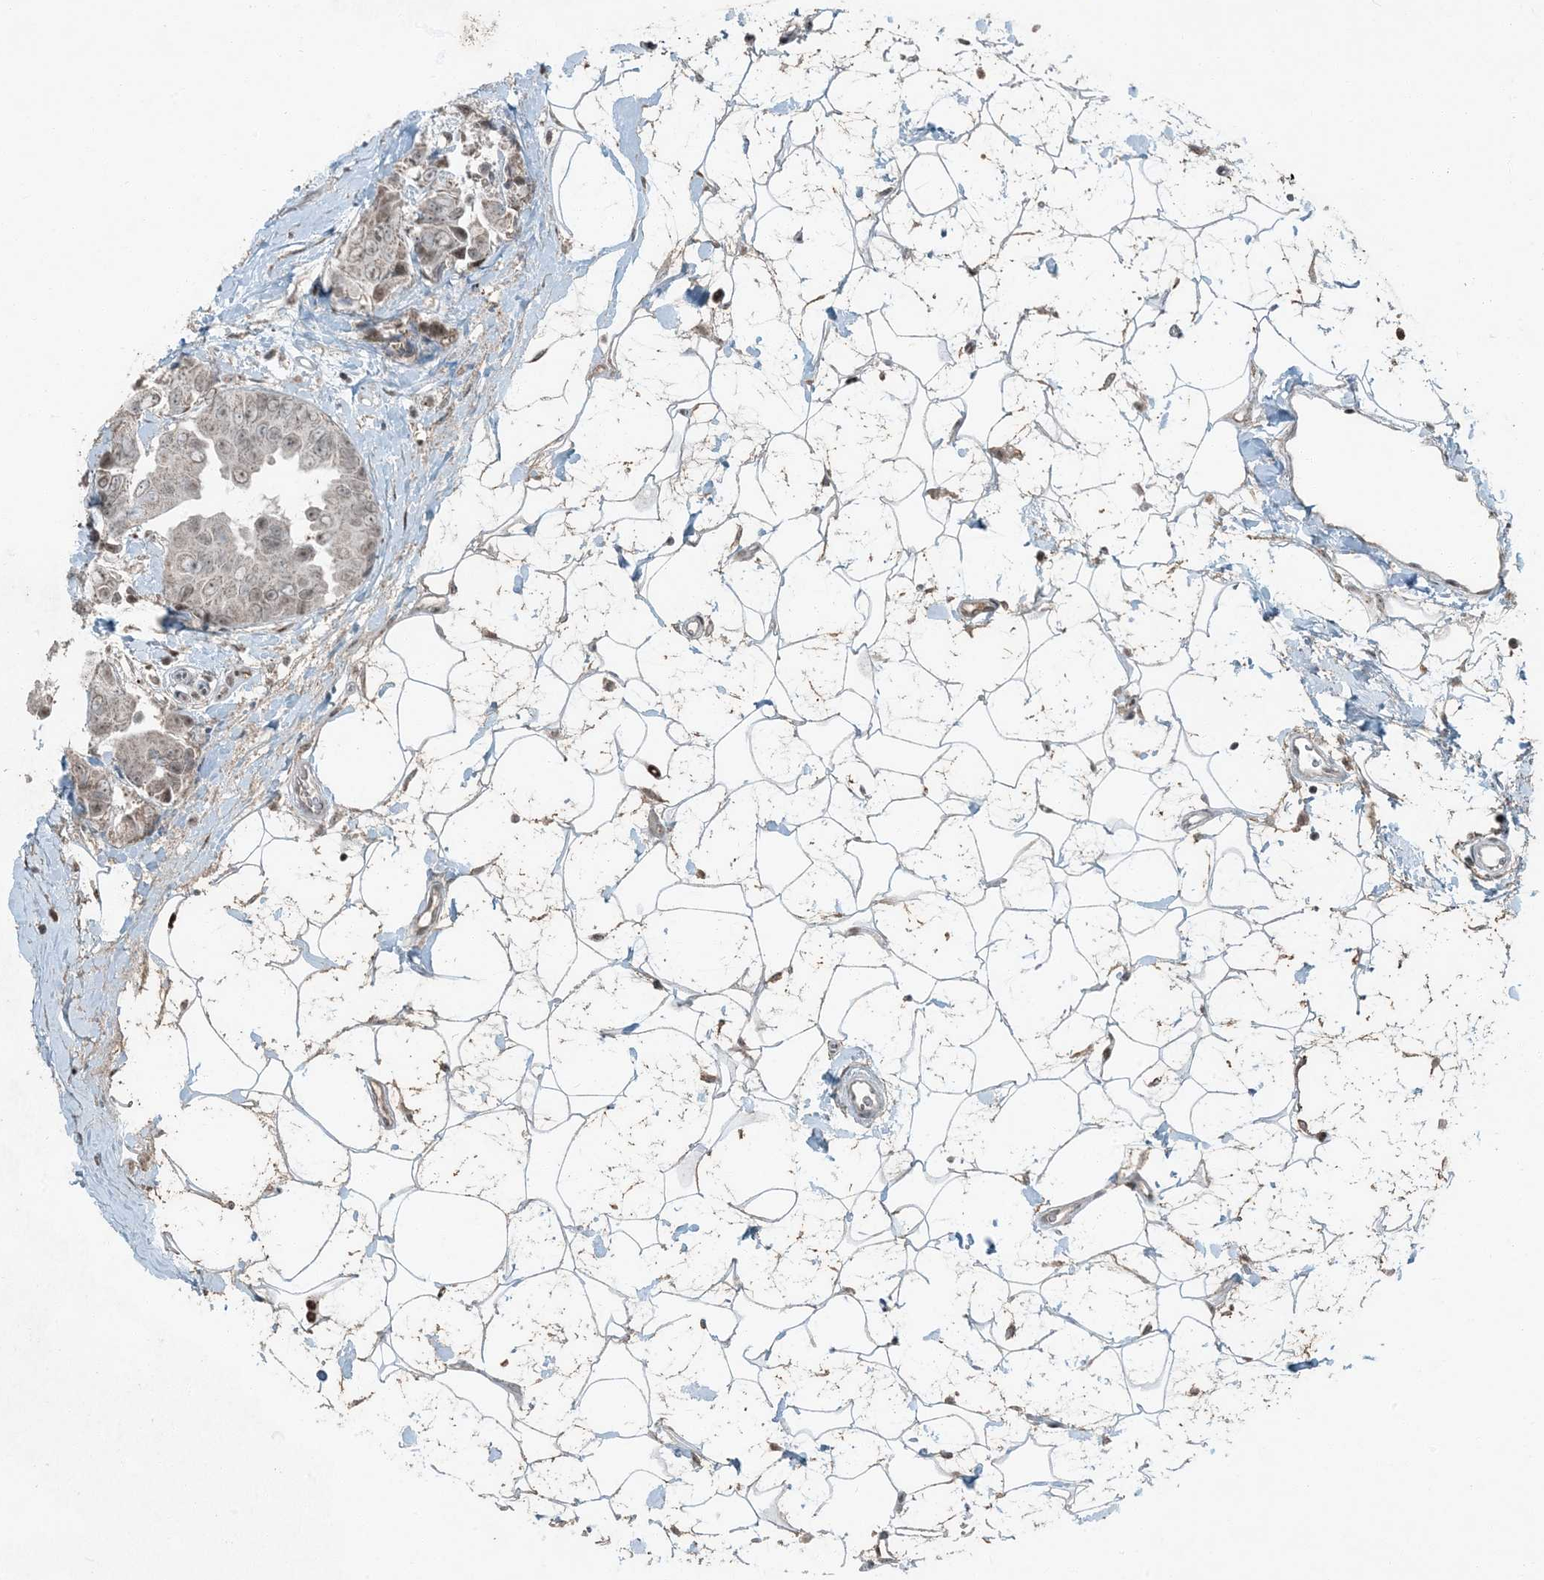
{"staining": {"intensity": "weak", "quantity": "<25%", "location": "nuclear"}, "tissue": "breast cancer", "cell_type": "Tumor cells", "image_type": "cancer", "snomed": [{"axis": "morphology", "description": "Normal tissue, NOS"}, {"axis": "morphology", "description": "Duct carcinoma"}, {"axis": "topography", "description": "Breast"}], "caption": "This micrograph is of infiltrating ductal carcinoma (breast) stained with immunohistochemistry (IHC) to label a protein in brown with the nuclei are counter-stained blue. There is no positivity in tumor cells.", "gene": "TADA2B", "patient": {"sex": "female", "age": 39}}